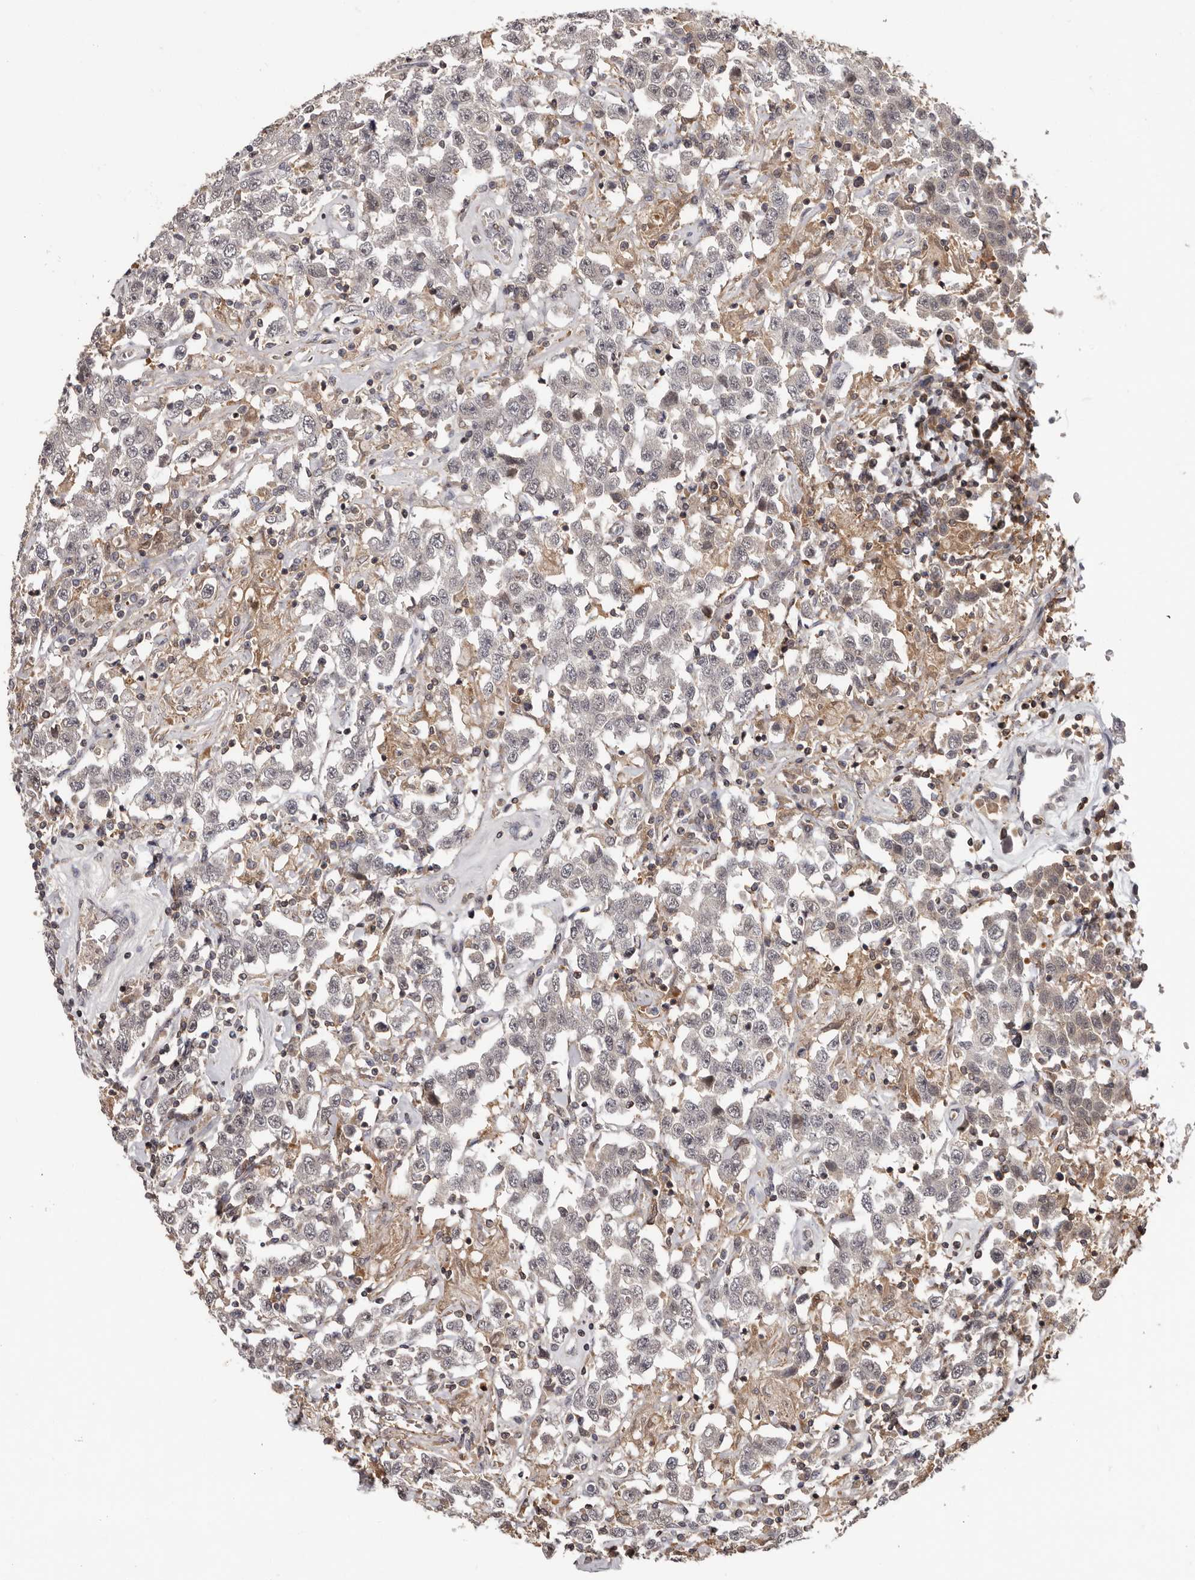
{"staining": {"intensity": "negative", "quantity": "none", "location": "none"}, "tissue": "testis cancer", "cell_type": "Tumor cells", "image_type": "cancer", "snomed": [{"axis": "morphology", "description": "Seminoma, NOS"}, {"axis": "topography", "description": "Testis"}], "caption": "Tumor cells show no significant protein expression in testis cancer (seminoma). (Immunohistochemistry (ihc), brightfield microscopy, high magnification).", "gene": "ANKRD44", "patient": {"sex": "male", "age": 41}}